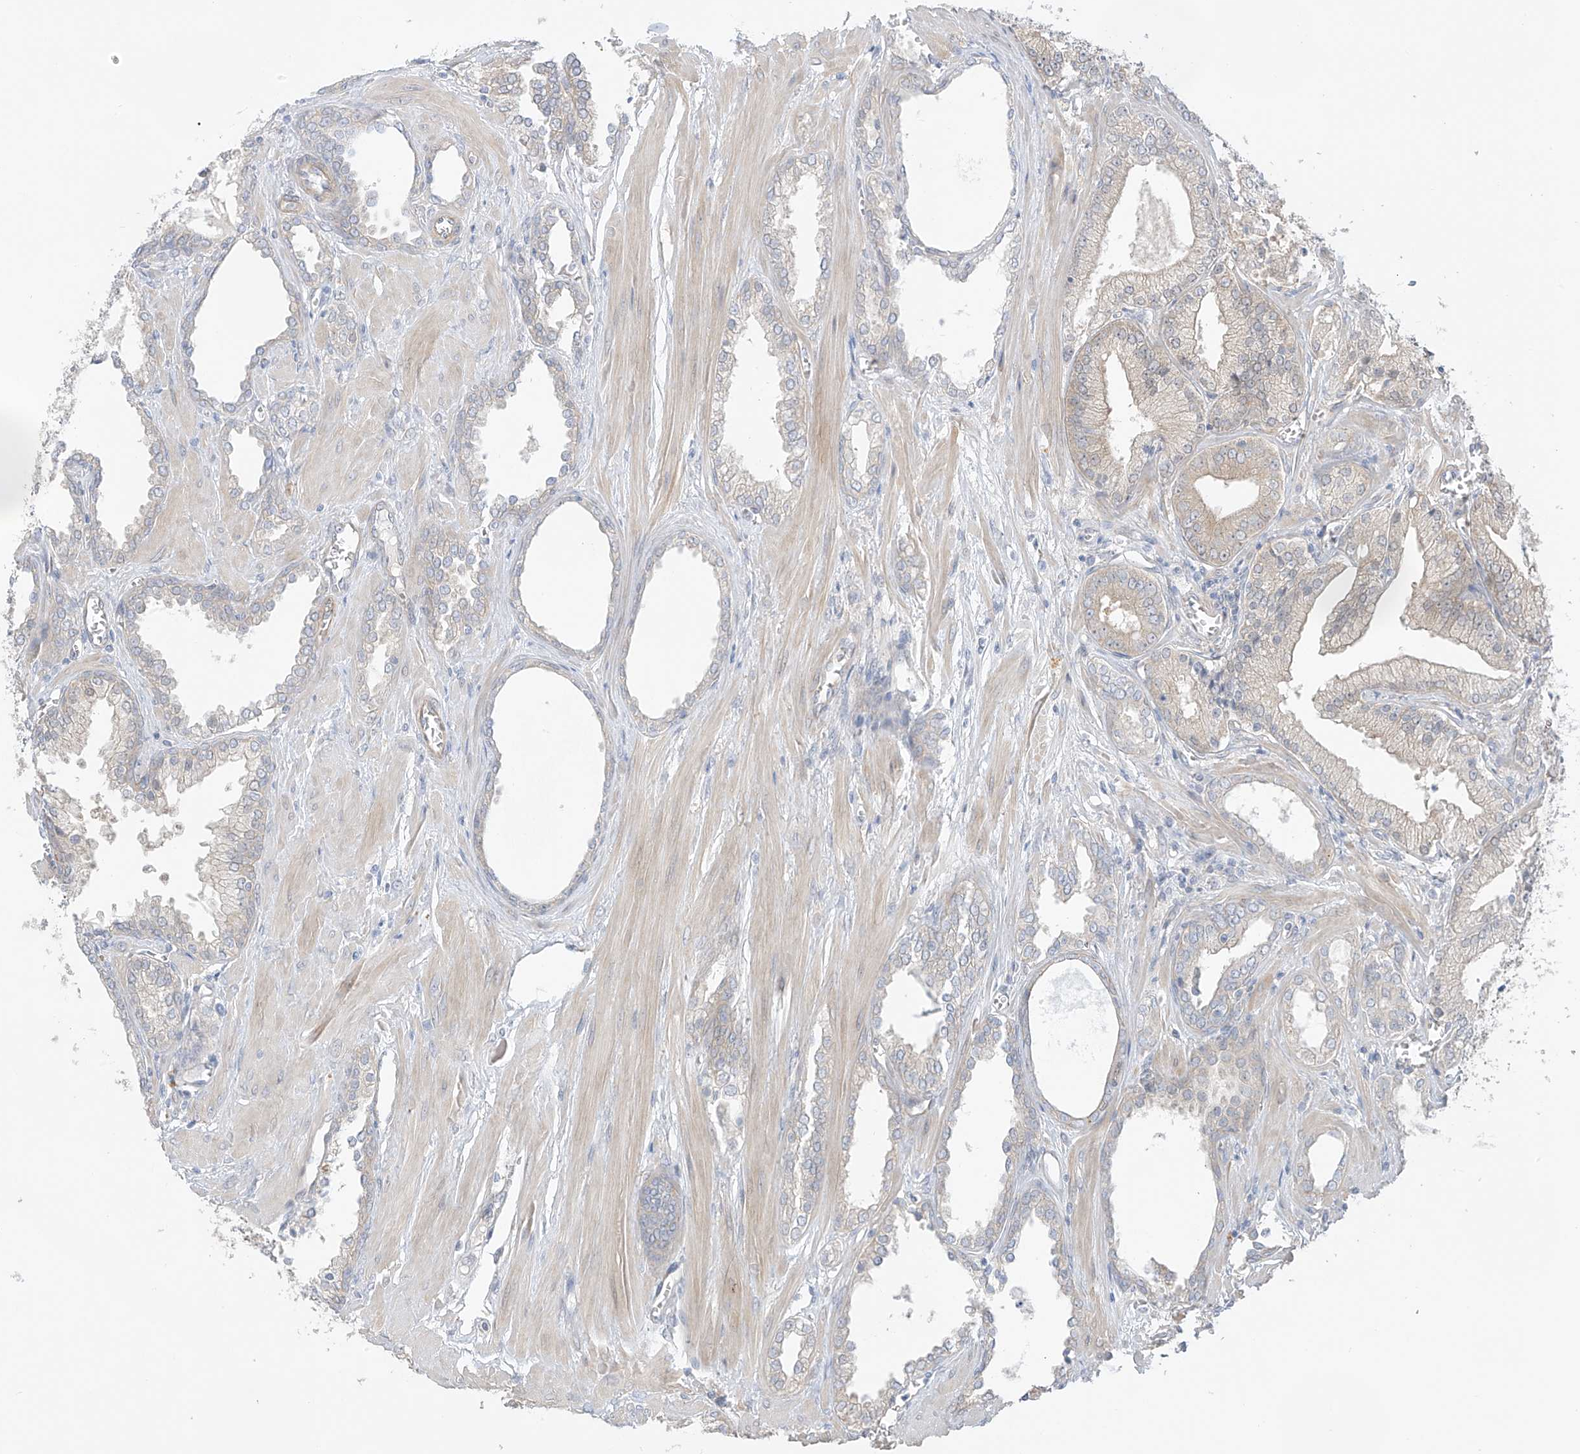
{"staining": {"intensity": "moderate", "quantity": "25%-75%", "location": "cytoplasmic/membranous"}, "tissue": "prostate cancer", "cell_type": "Tumor cells", "image_type": "cancer", "snomed": [{"axis": "morphology", "description": "Adenocarcinoma, Low grade"}, {"axis": "topography", "description": "Prostate"}], "caption": "Prostate cancer was stained to show a protein in brown. There is medium levels of moderate cytoplasmic/membranous expression in approximately 25%-75% of tumor cells. The staining was performed using DAB (3,3'-diaminobenzidine) to visualize the protein expression in brown, while the nuclei were stained in blue with hematoxylin (Magnification: 20x).", "gene": "EIPR1", "patient": {"sex": "male", "age": 67}}